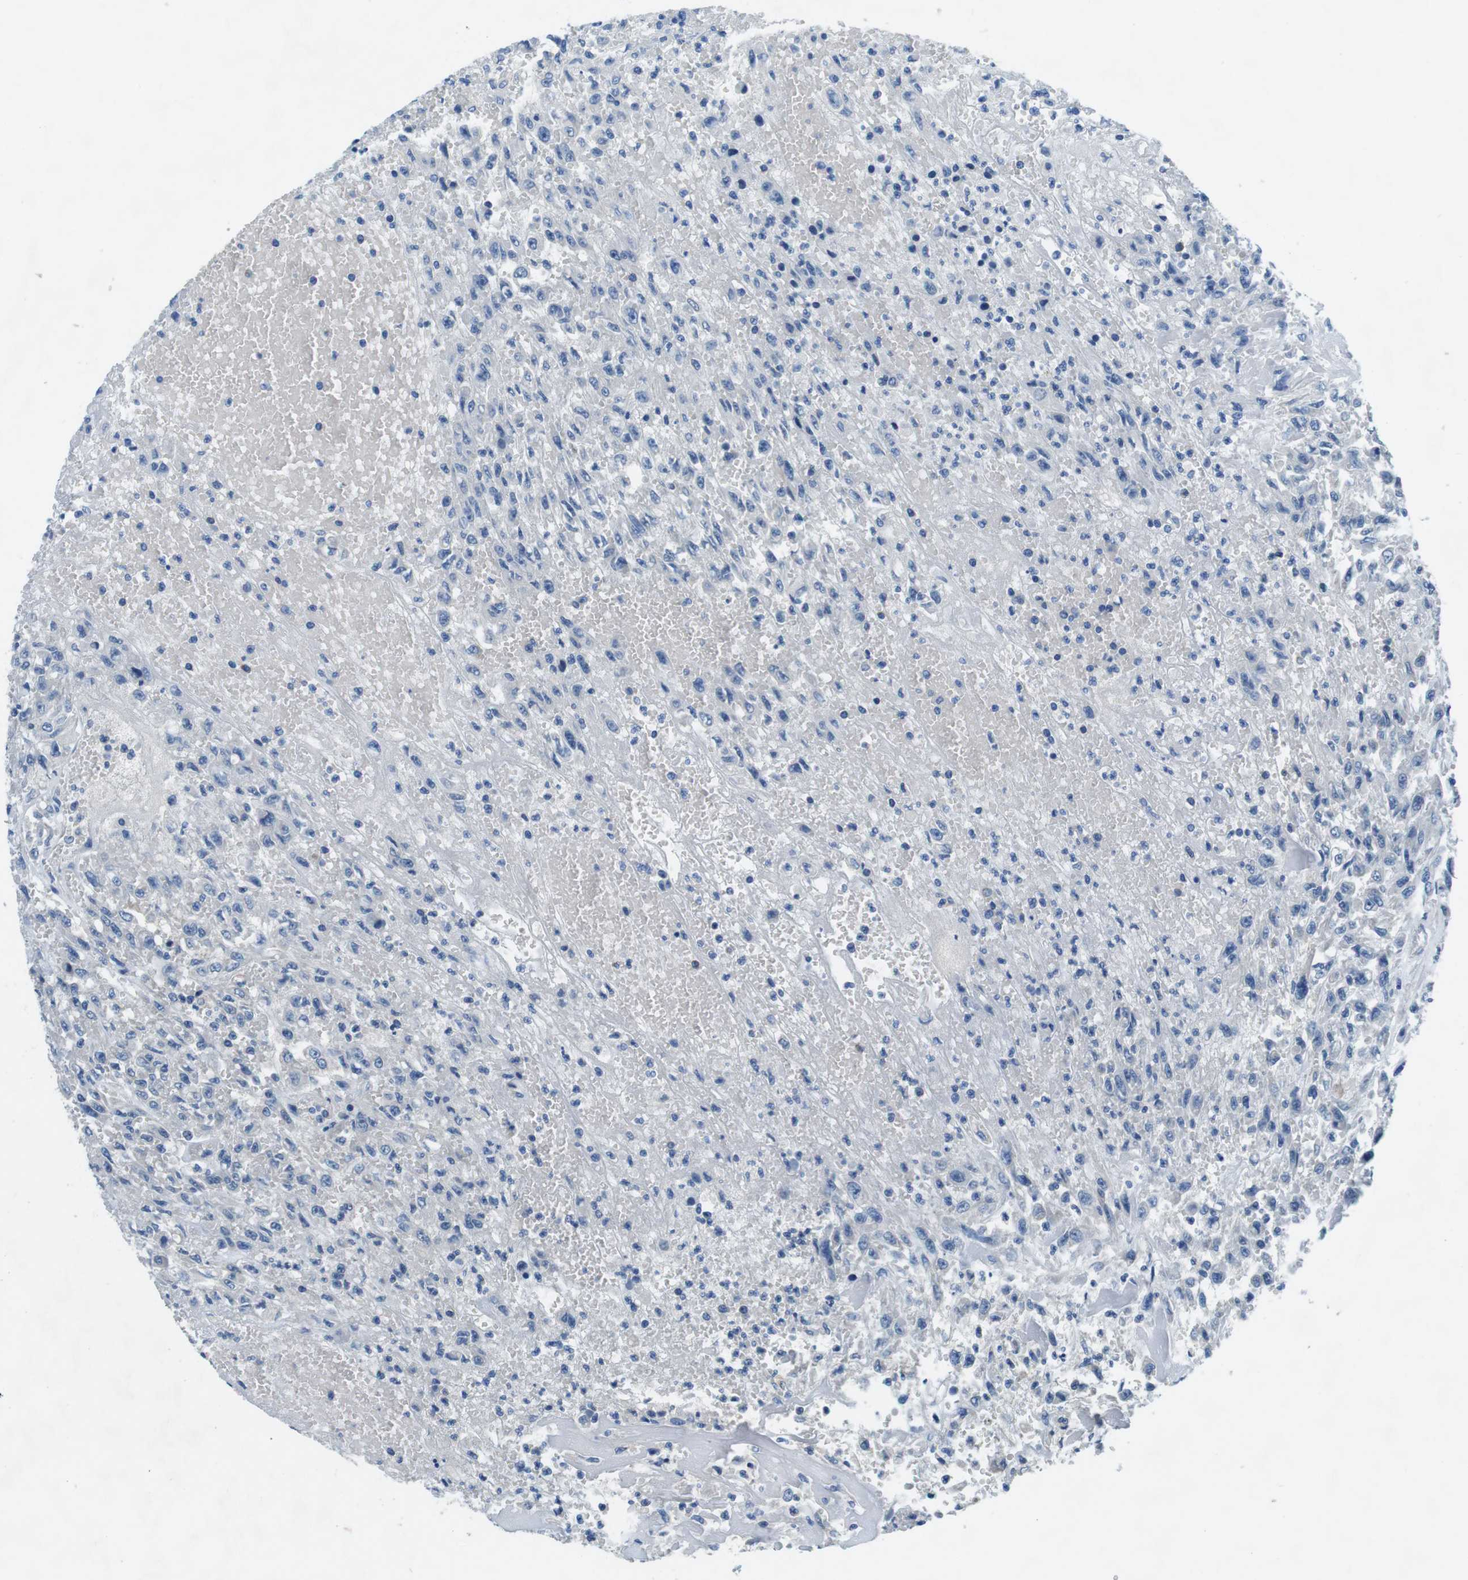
{"staining": {"intensity": "negative", "quantity": "none", "location": "none"}, "tissue": "urothelial cancer", "cell_type": "Tumor cells", "image_type": "cancer", "snomed": [{"axis": "morphology", "description": "Urothelial carcinoma, High grade"}, {"axis": "topography", "description": "Urinary bladder"}], "caption": "Immunohistochemical staining of human urothelial cancer exhibits no significant positivity in tumor cells. The staining was performed using DAB (3,3'-diaminobenzidine) to visualize the protein expression in brown, while the nuclei were stained in blue with hematoxylin (Magnification: 20x).", "gene": "DENND4C", "patient": {"sex": "male", "age": 46}}